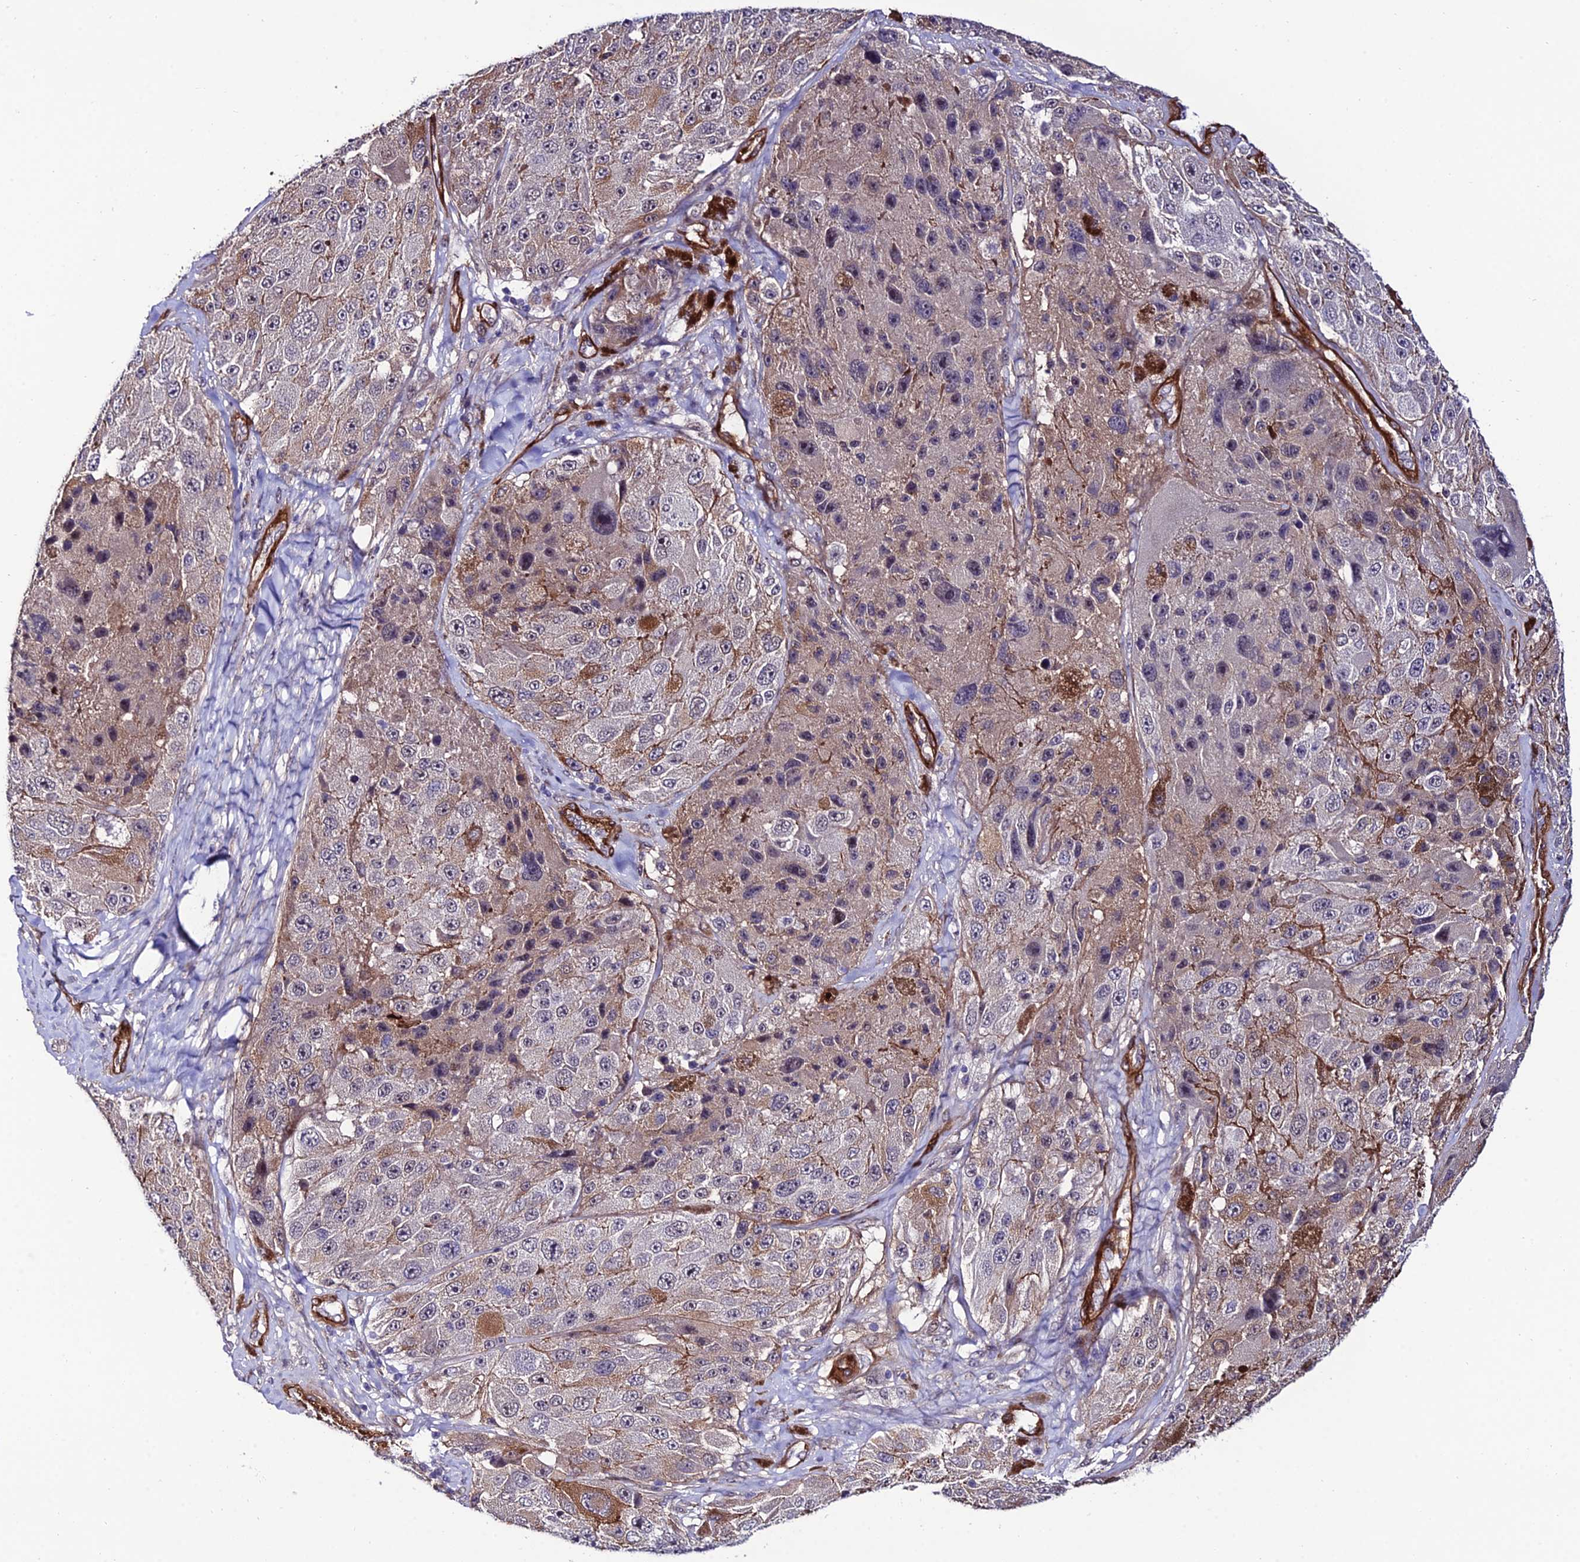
{"staining": {"intensity": "weak", "quantity": "25%-75%", "location": "cytoplasmic/membranous"}, "tissue": "melanoma", "cell_type": "Tumor cells", "image_type": "cancer", "snomed": [{"axis": "morphology", "description": "Malignant melanoma, Metastatic site"}, {"axis": "topography", "description": "Lymph node"}], "caption": "Protein expression analysis of melanoma shows weak cytoplasmic/membranous positivity in approximately 25%-75% of tumor cells. The staining was performed using DAB (3,3'-diaminobenzidine), with brown indicating positive protein expression. Nuclei are stained blue with hematoxylin.", "gene": "SYT15", "patient": {"sex": "male", "age": 62}}